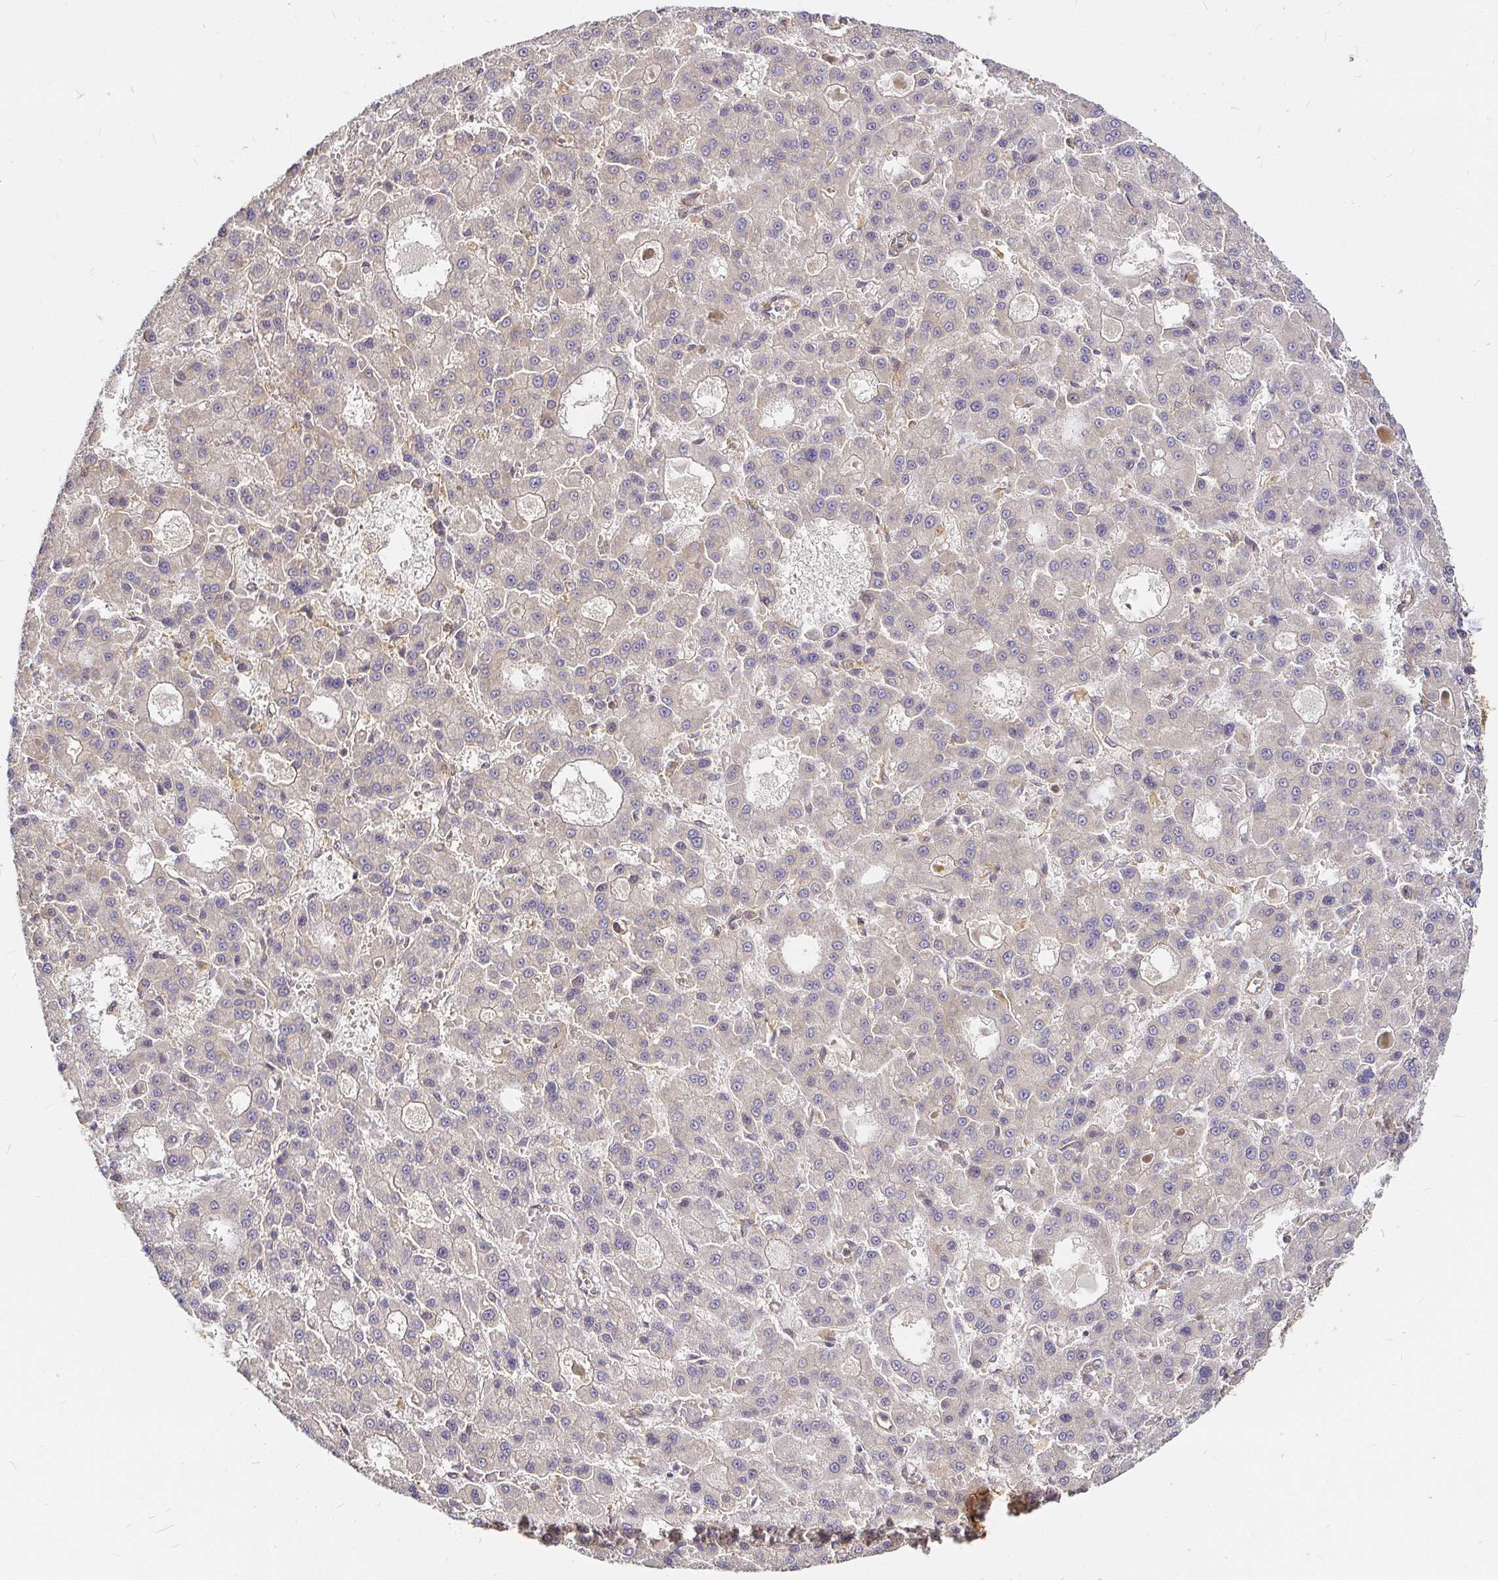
{"staining": {"intensity": "negative", "quantity": "none", "location": "none"}, "tissue": "liver cancer", "cell_type": "Tumor cells", "image_type": "cancer", "snomed": [{"axis": "morphology", "description": "Carcinoma, Hepatocellular, NOS"}, {"axis": "topography", "description": "Liver"}], "caption": "Immunohistochemistry (IHC) photomicrograph of human hepatocellular carcinoma (liver) stained for a protein (brown), which exhibits no expression in tumor cells.", "gene": "KIF5B", "patient": {"sex": "male", "age": 70}}